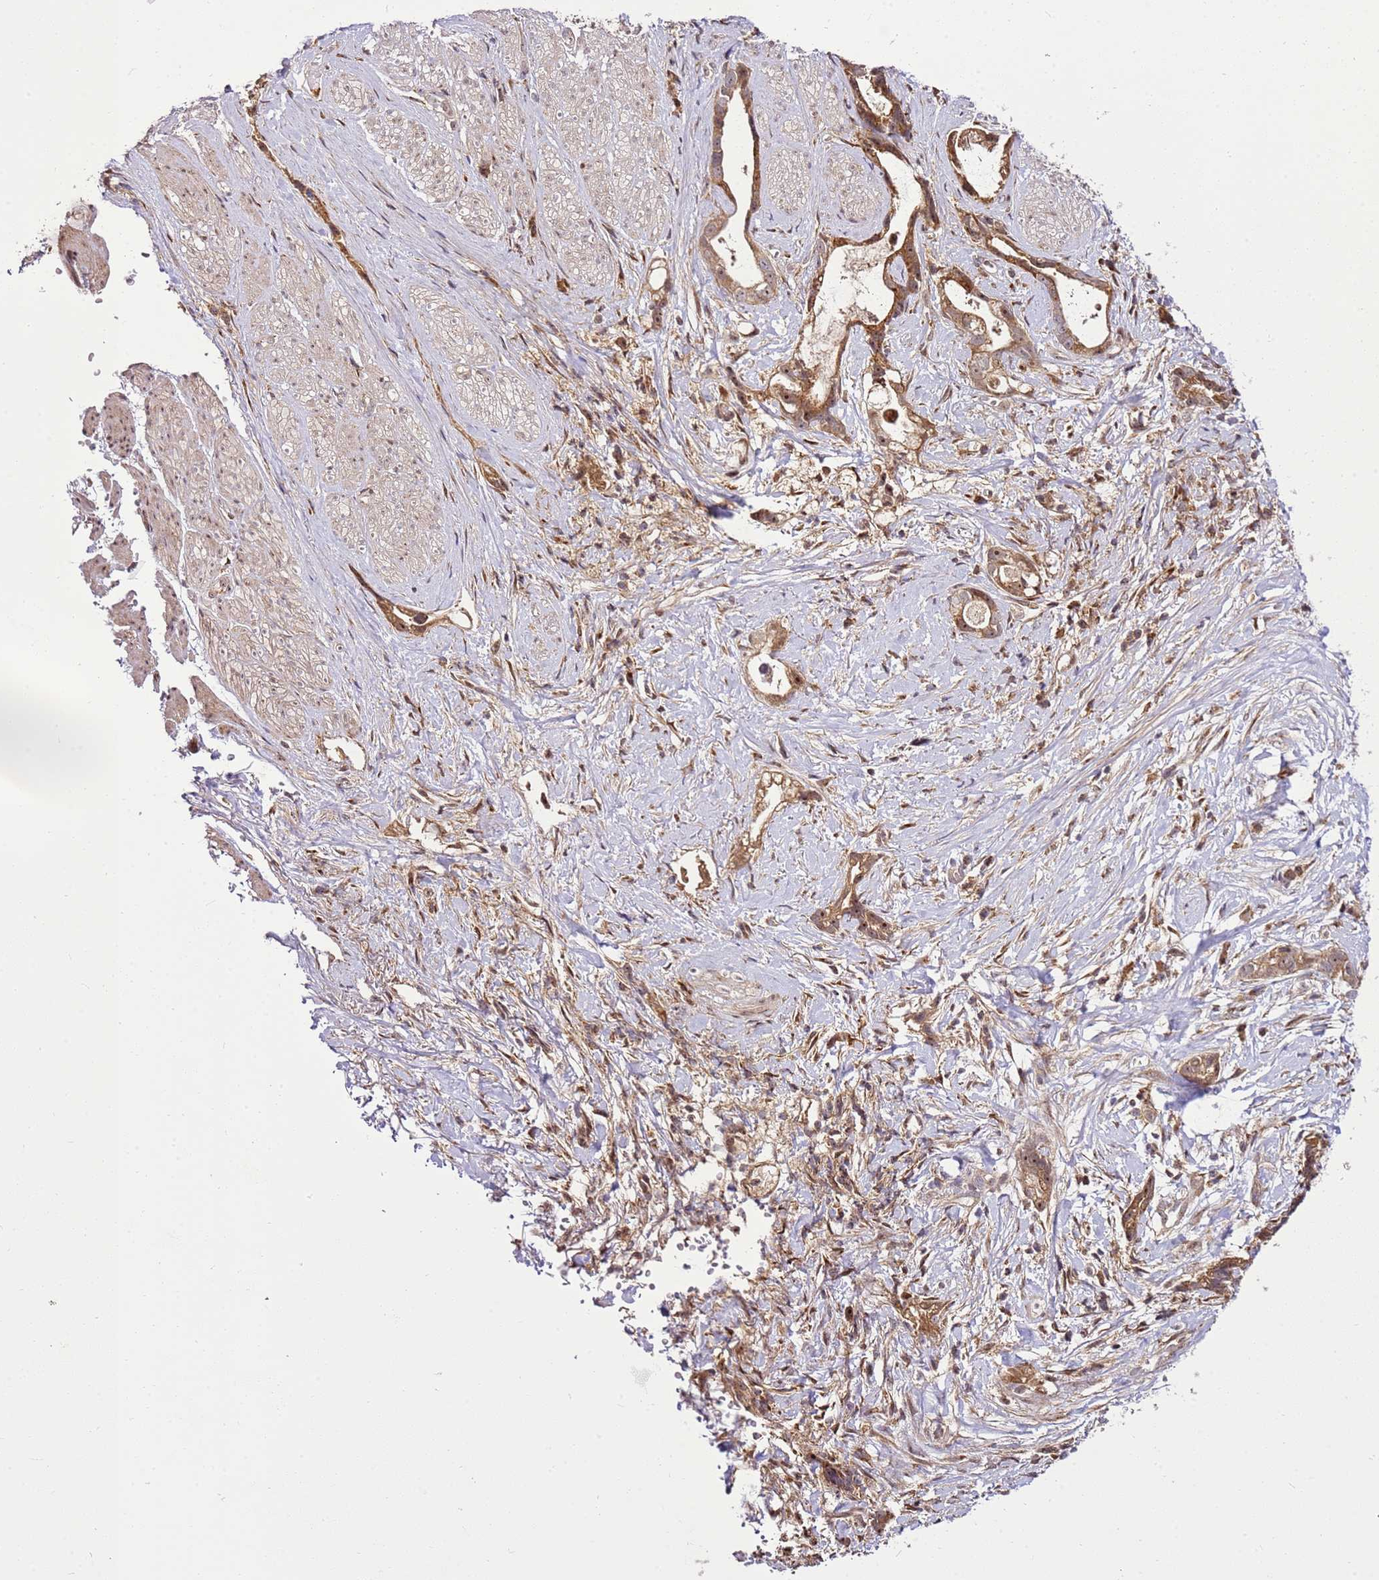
{"staining": {"intensity": "moderate", "quantity": ">75%", "location": "cytoplasmic/membranous,nuclear"}, "tissue": "stomach cancer", "cell_type": "Tumor cells", "image_type": "cancer", "snomed": [{"axis": "morphology", "description": "Adenocarcinoma, NOS"}, {"axis": "topography", "description": "Stomach"}], "caption": "A brown stain shows moderate cytoplasmic/membranous and nuclear expression of a protein in human stomach adenocarcinoma tumor cells.", "gene": "RASA3", "patient": {"sex": "male", "age": 55}}